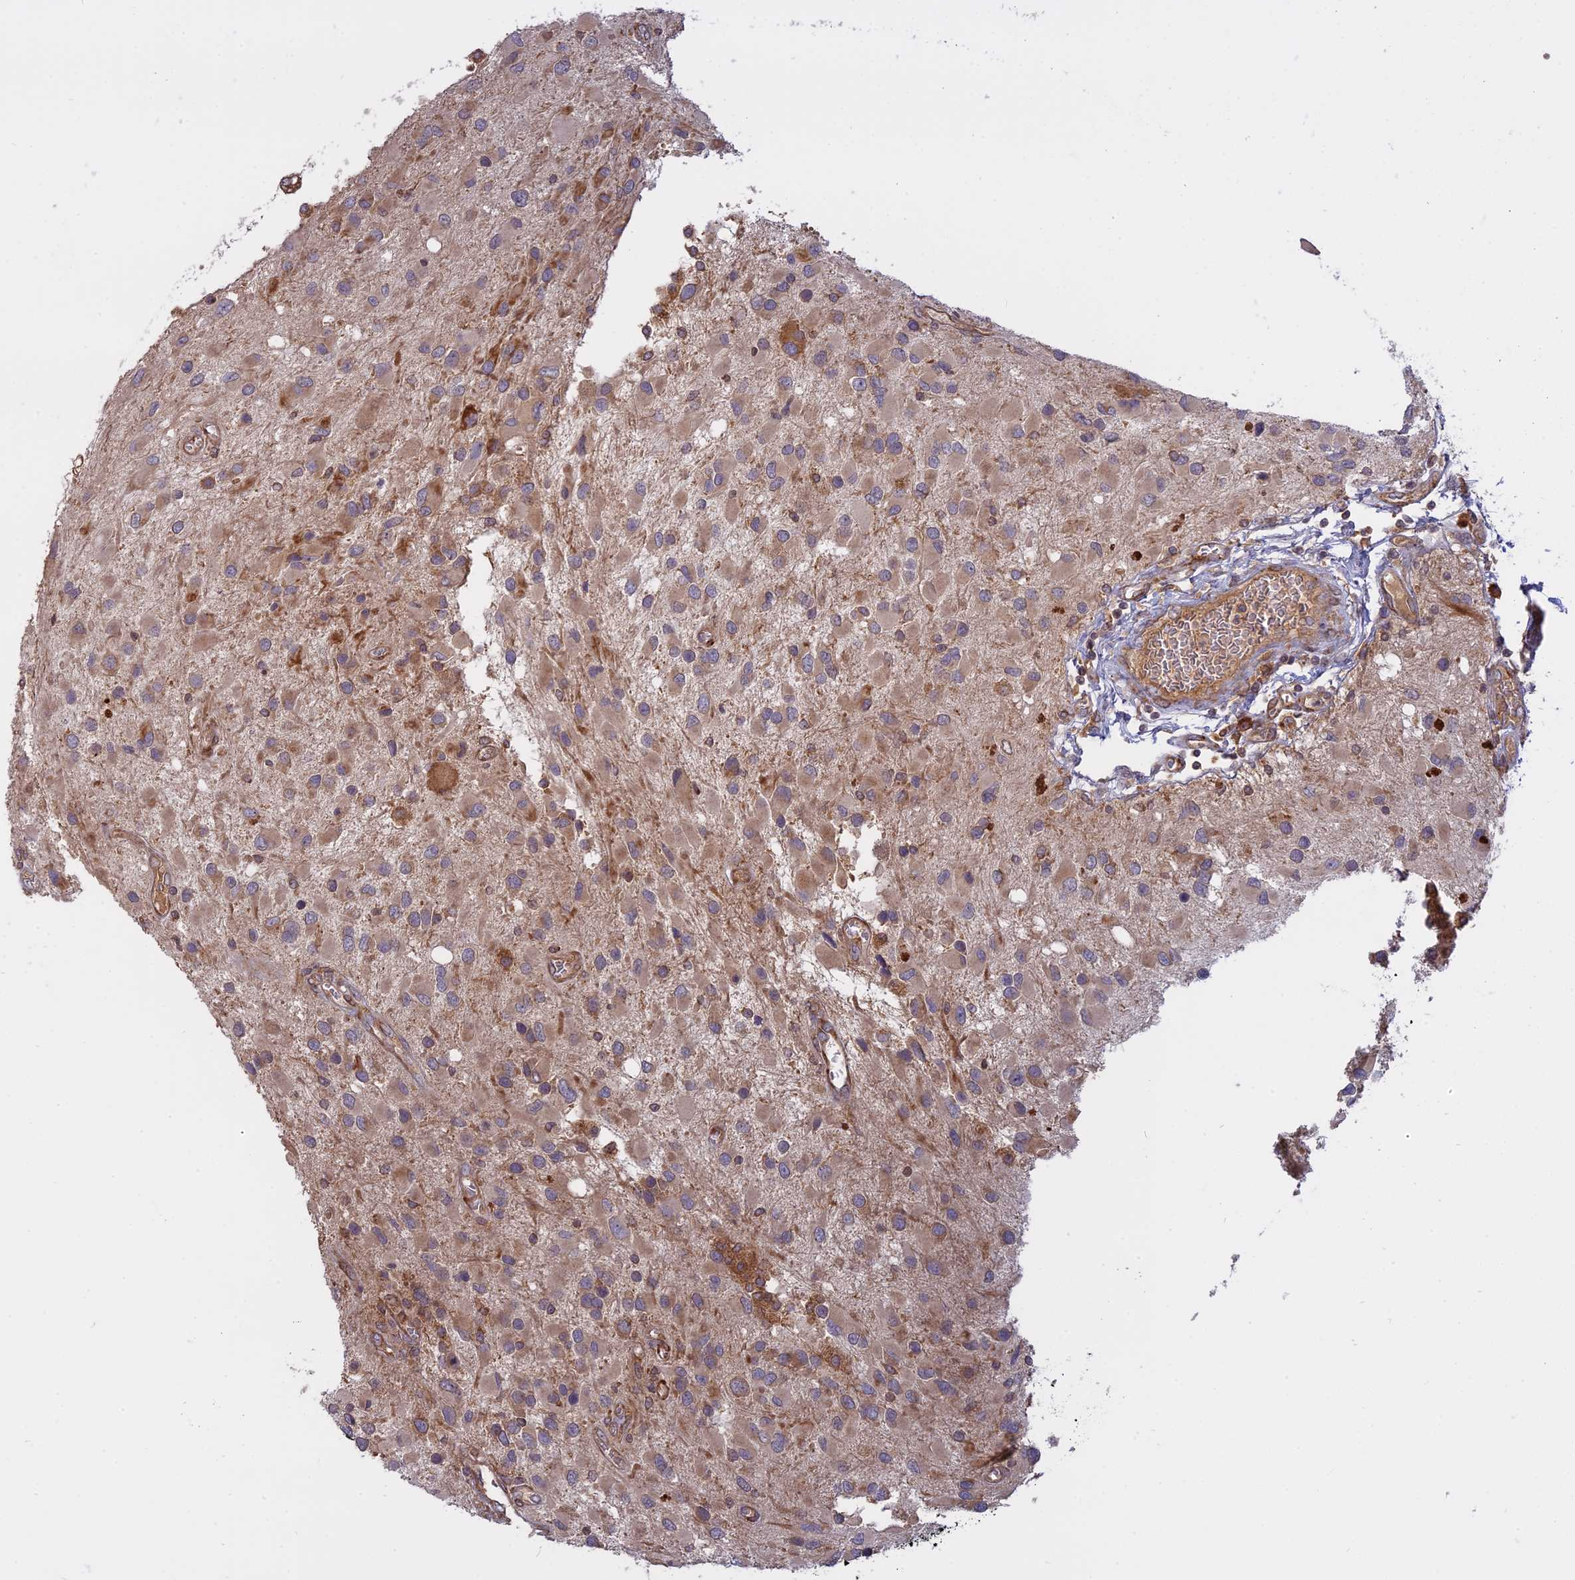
{"staining": {"intensity": "weak", "quantity": ">75%", "location": "cytoplasmic/membranous"}, "tissue": "glioma", "cell_type": "Tumor cells", "image_type": "cancer", "snomed": [{"axis": "morphology", "description": "Glioma, malignant, High grade"}, {"axis": "topography", "description": "Brain"}], "caption": "Weak cytoplasmic/membranous protein staining is appreciated in about >75% of tumor cells in malignant glioma (high-grade). Immunohistochemistry stains the protein of interest in brown and the nuclei are stained blue.", "gene": "TMEM208", "patient": {"sex": "male", "age": 53}}